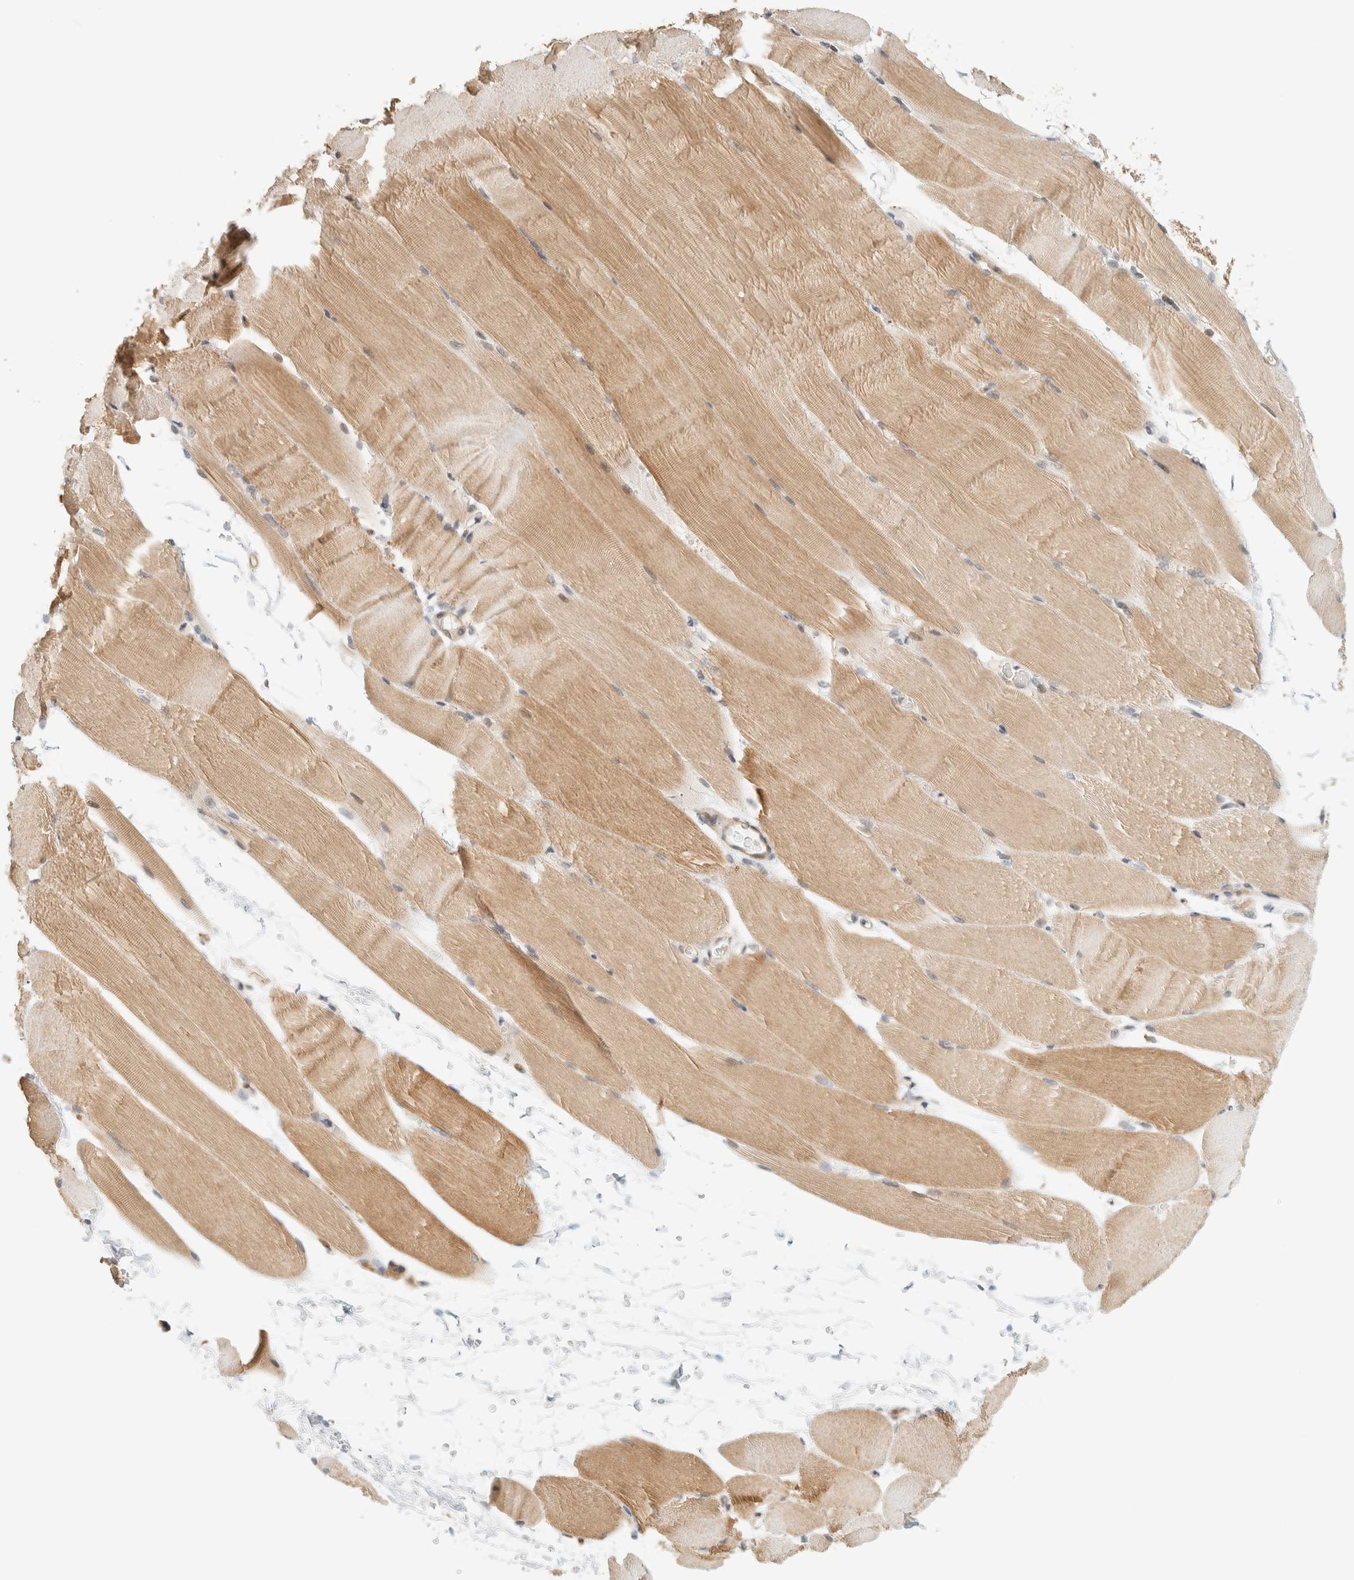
{"staining": {"intensity": "moderate", "quantity": ">75%", "location": "cytoplasmic/membranous"}, "tissue": "skeletal muscle", "cell_type": "Myocytes", "image_type": "normal", "snomed": [{"axis": "morphology", "description": "Normal tissue, NOS"}, {"axis": "topography", "description": "Skeletal muscle"}, {"axis": "topography", "description": "Parathyroid gland"}], "caption": "Immunohistochemistry (DAB) staining of unremarkable human skeletal muscle demonstrates moderate cytoplasmic/membranous protein expression in approximately >75% of myocytes.", "gene": "ARFGEF1", "patient": {"sex": "female", "age": 37}}